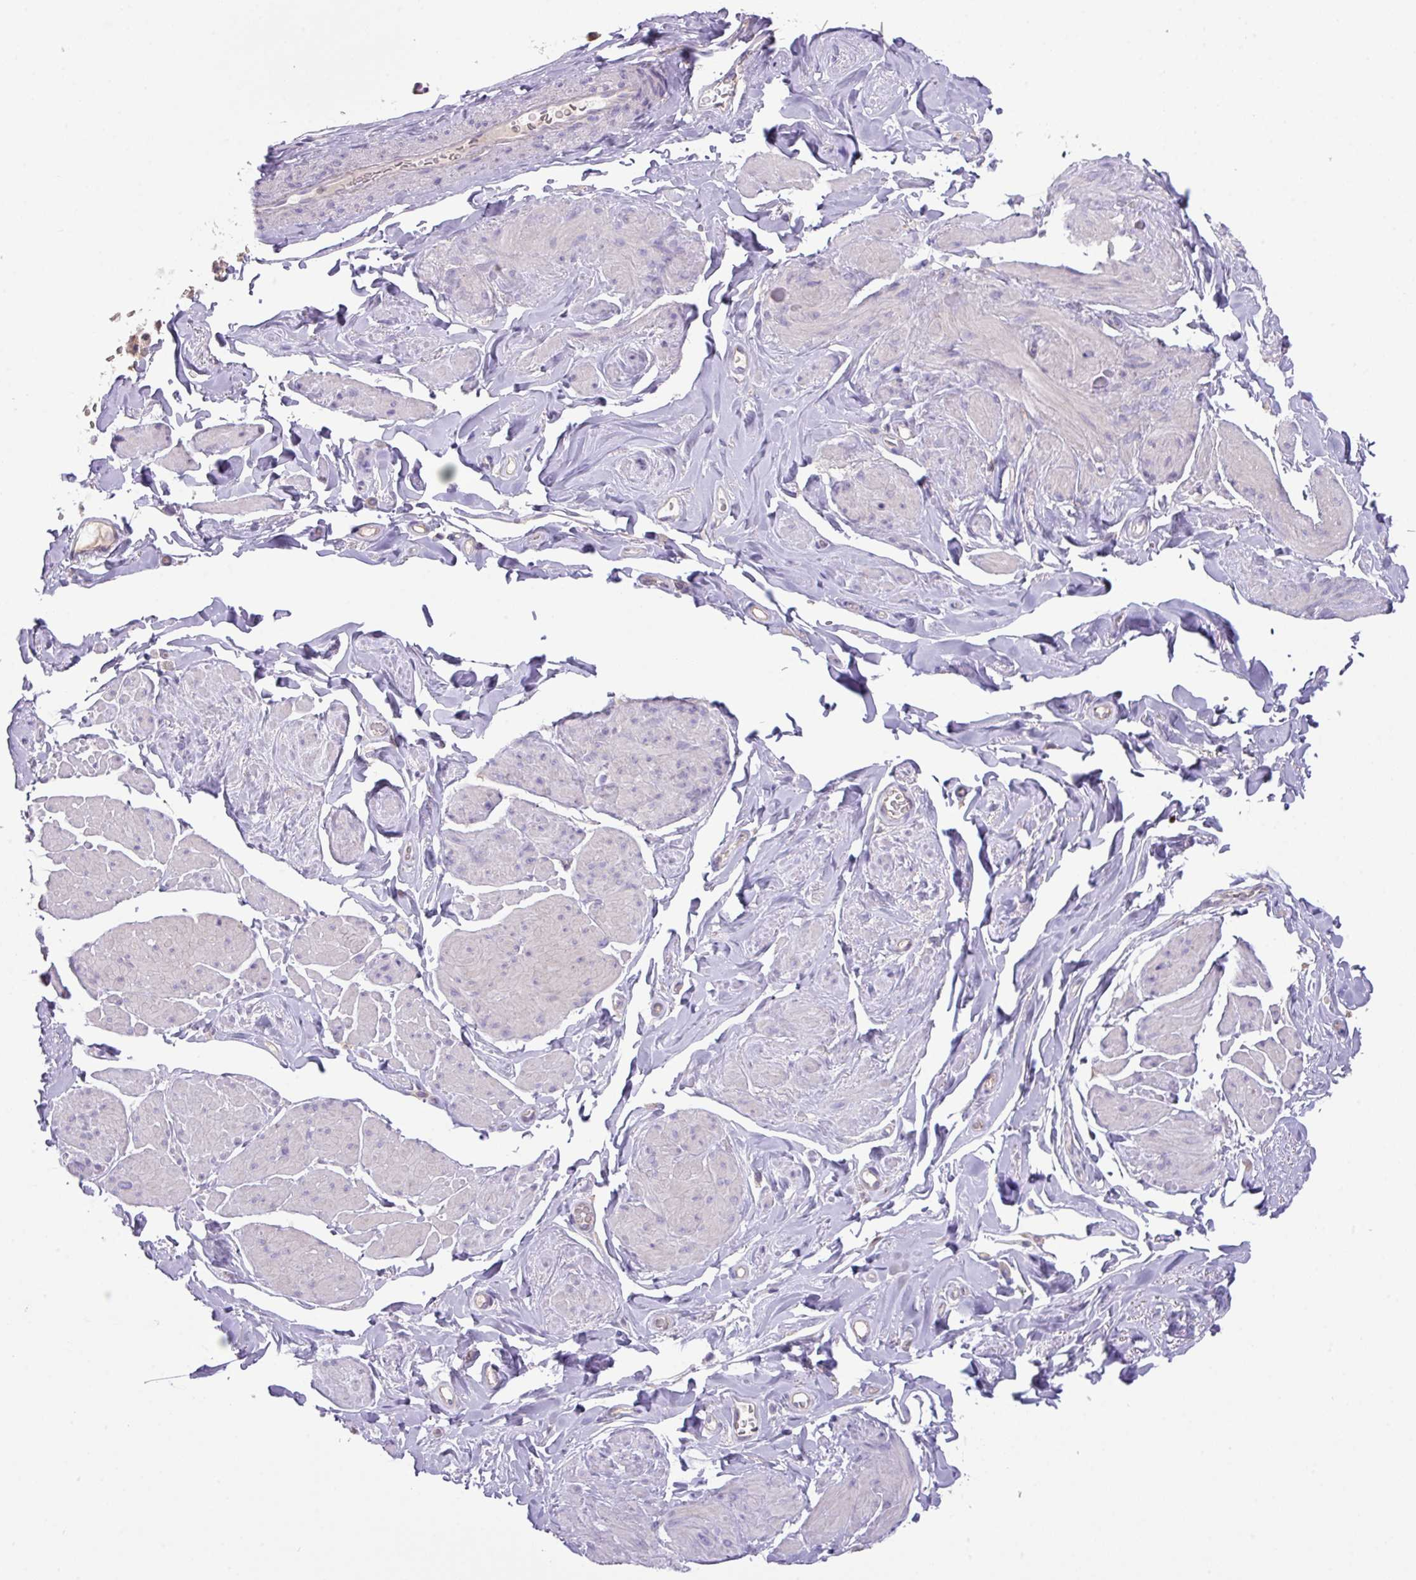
{"staining": {"intensity": "negative", "quantity": "none", "location": "none"}, "tissue": "smooth muscle", "cell_type": "Smooth muscle cells", "image_type": "normal", "snomed": [{"axis": "morphology", "description": "Normal tissue, NOS"}, {"axis": "topography", "description": "Smooth muscle"}, {"axis": "topography", "description": "Peripheral nerve tissue"}], "caption": "IHC image of normal smooth muscle: smooth muscle stained with DAB demonstrates no significant protein expression in smooth muscle cells.", "gene": "ZNF394", "patient": {"sex": "male", "age": 69}}